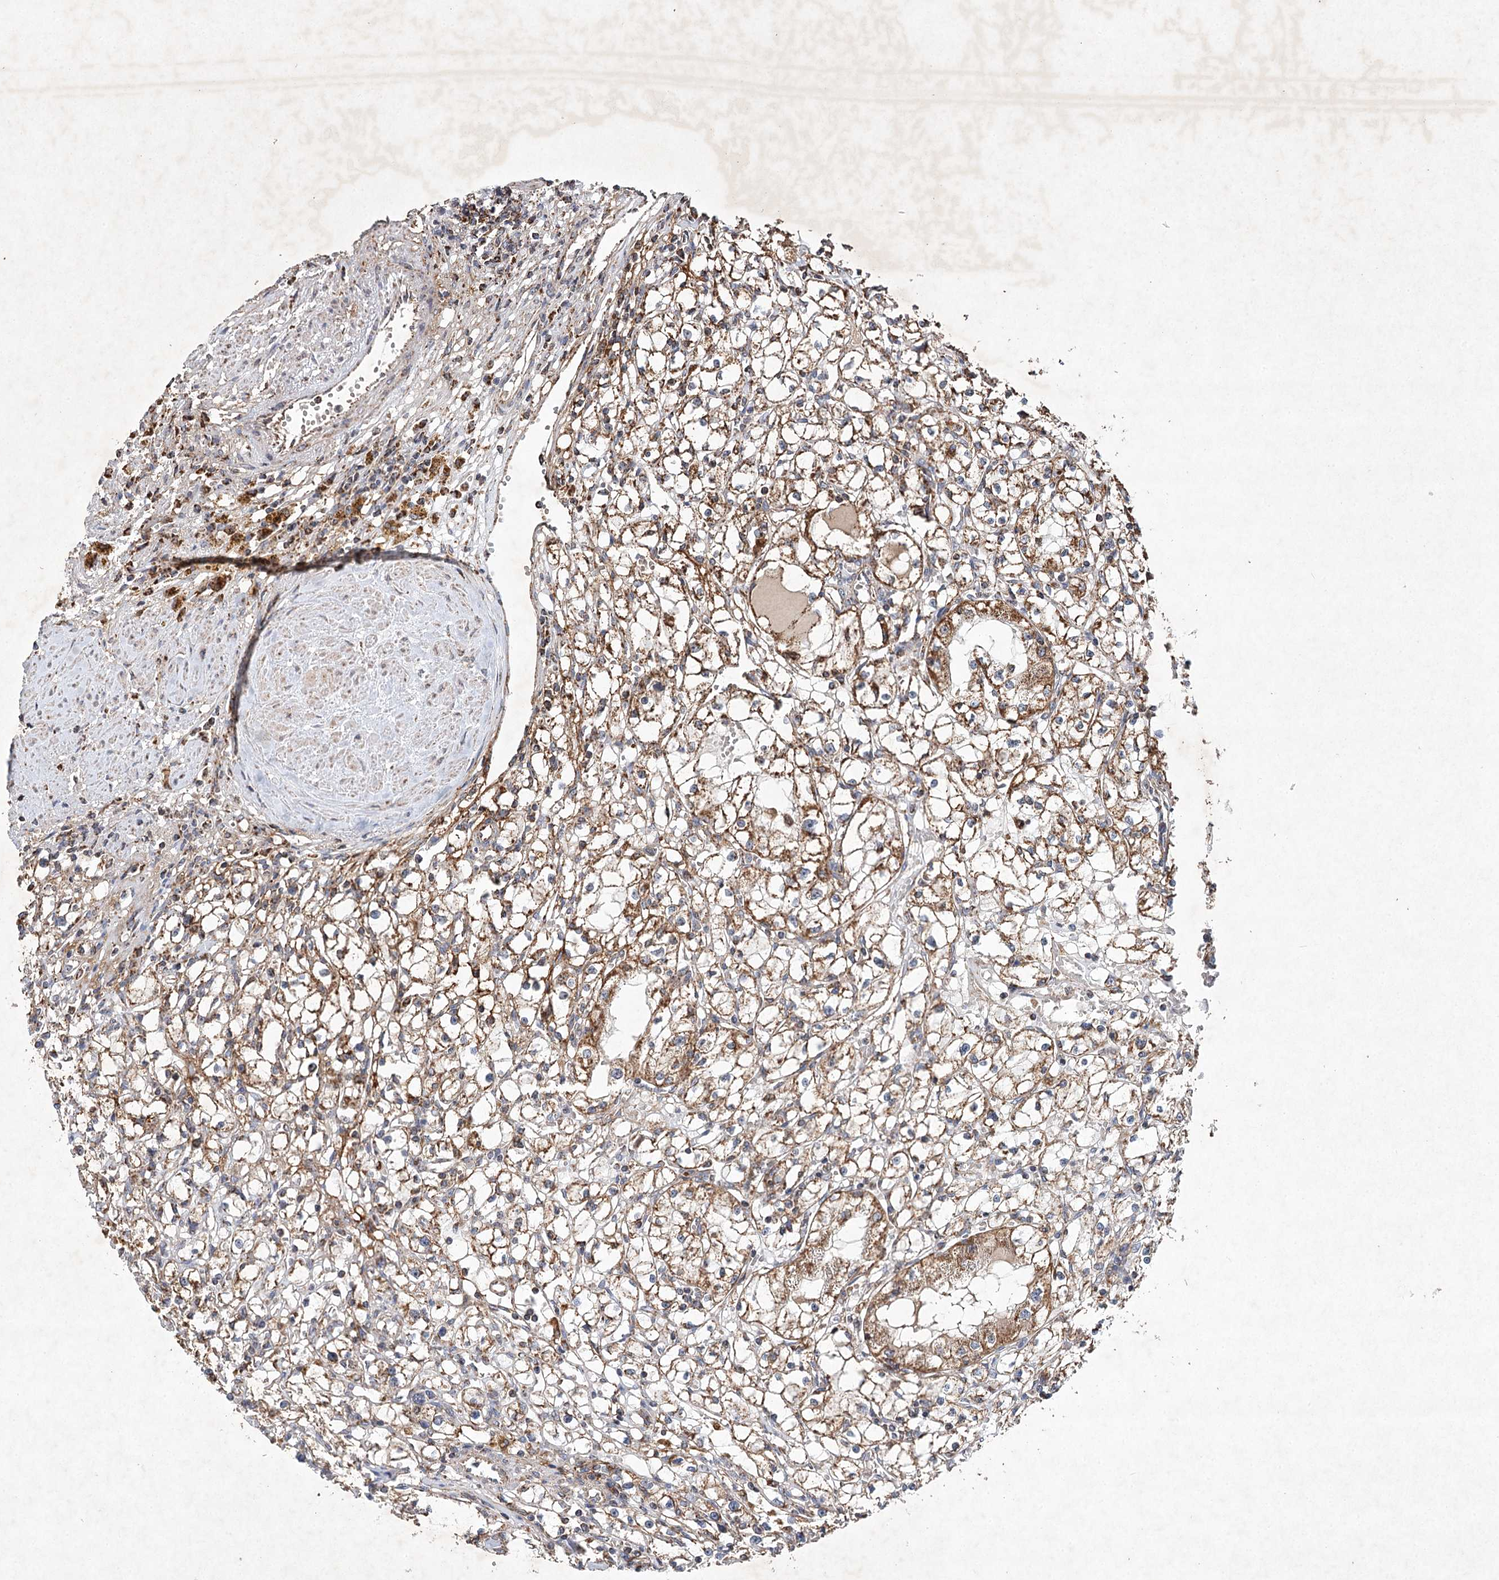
{"staining": {"intensity": "moderate", "quantity": ">75%", "location": "cytoplasmic/membranous"}, "tissue": "renal cancer", "cell_type": "Tumor cells", "image_type": "cancer", "snomed": [{"axis": "morphology", "description": "Adenocarcinoma, NOS"}, {"axis": "topography", "description": "Kidney"}], "caption": "DAB (3,3'-diaminobenzidine) immunohistochemical staining of human adenocarcinoma (renal) exhibits moderate cytoplasmic/membranous protein positivity in about >75% of tumor cells.", "gene": "PIK3CB", "patient": {"sex": "male", "age": 56}}